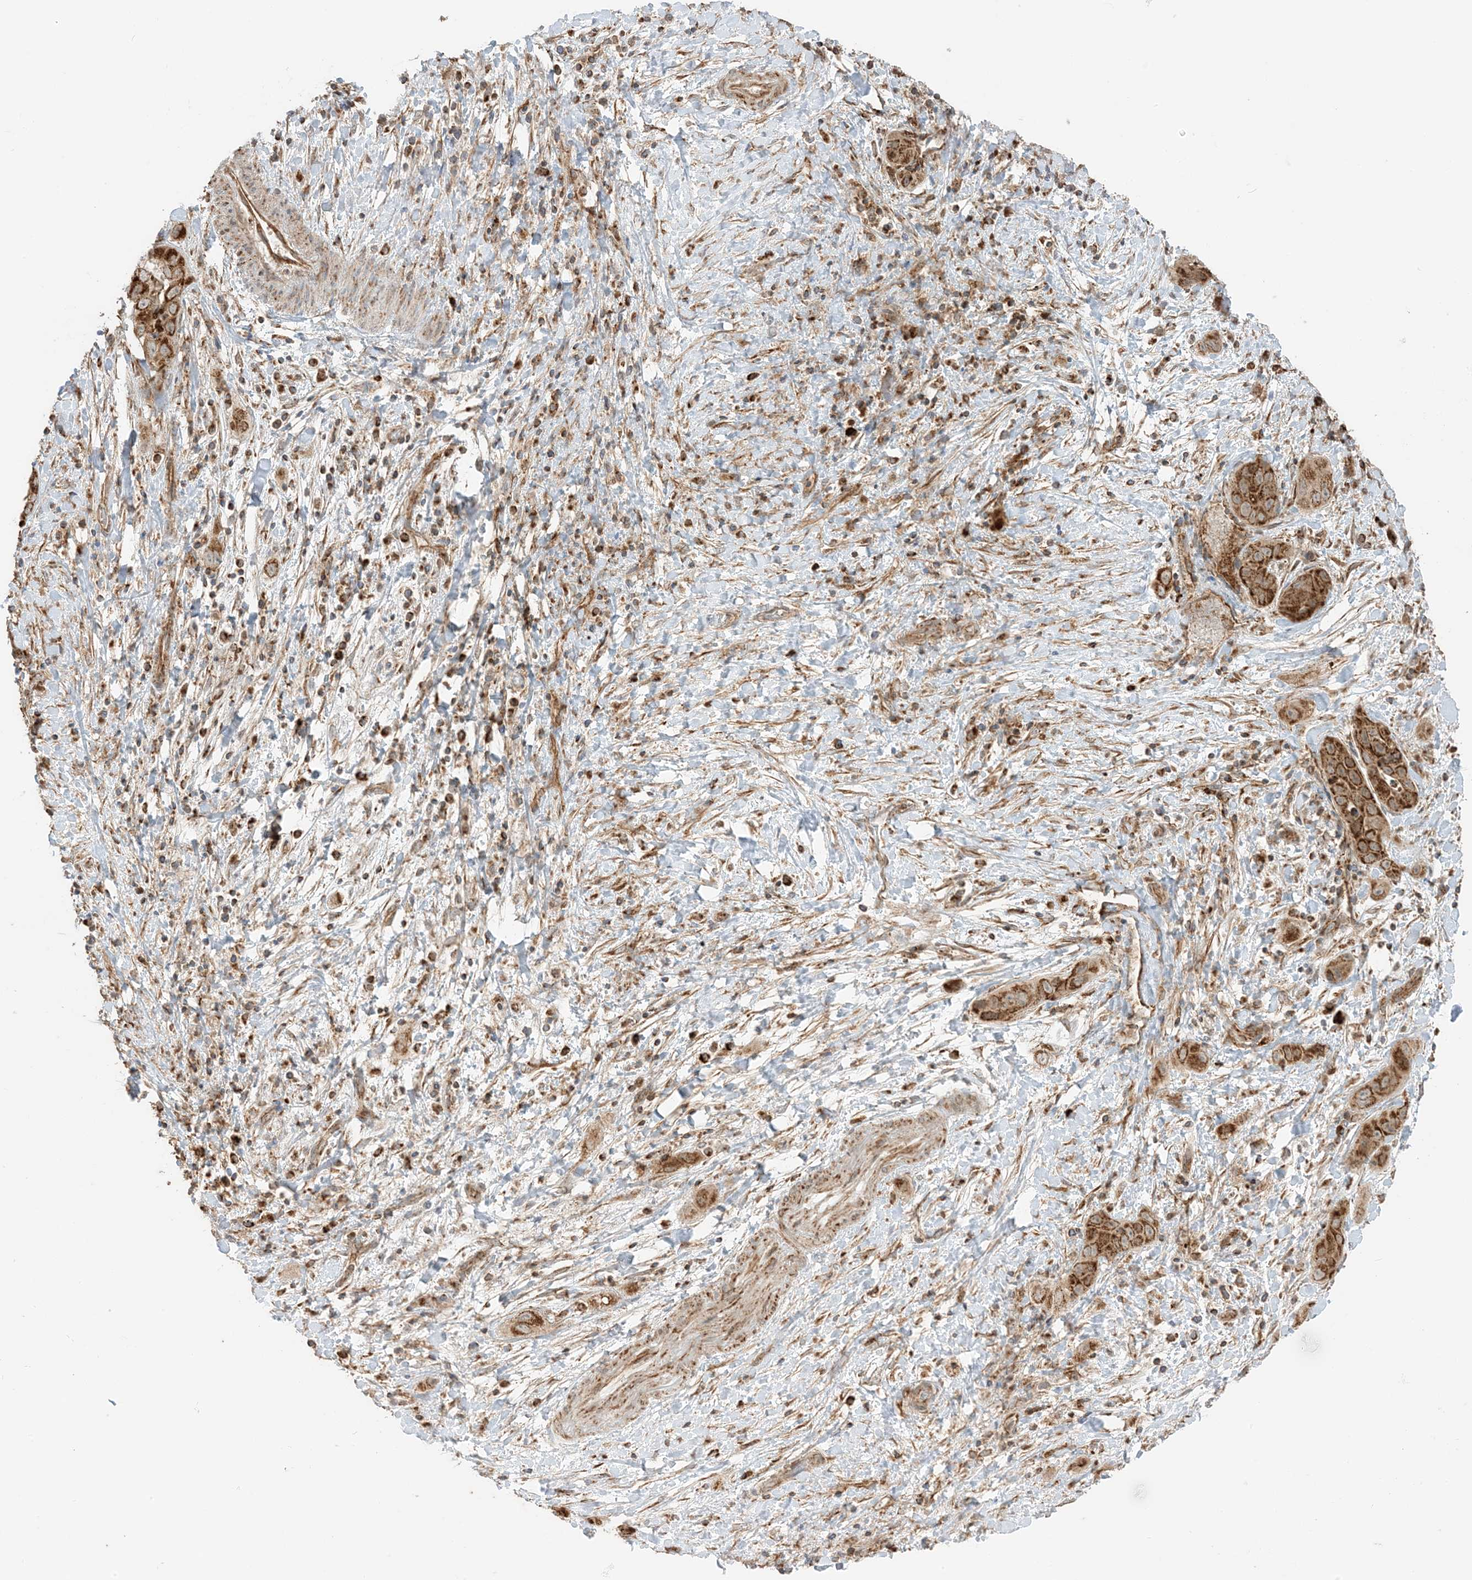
{"staining": {"intensity": "strong", "quantity": ">75%", "location": "cytoplasmic/membranous"}, "tissue": "liver cancer", "cell_type": "Tumor cells", "image_type": "cancer", "snomed": [{"axis": "morphology", "description": "Cholangiocarcinoma"}, {"axis": "topography", "description": "Liver"}], "caption": "Human liver cholangiocarcinoma stained with a protein marker demonstrates strong staining in tumor cells.", "gene": "N4BP3", "patient": {"sex": "female", "age": 52}}